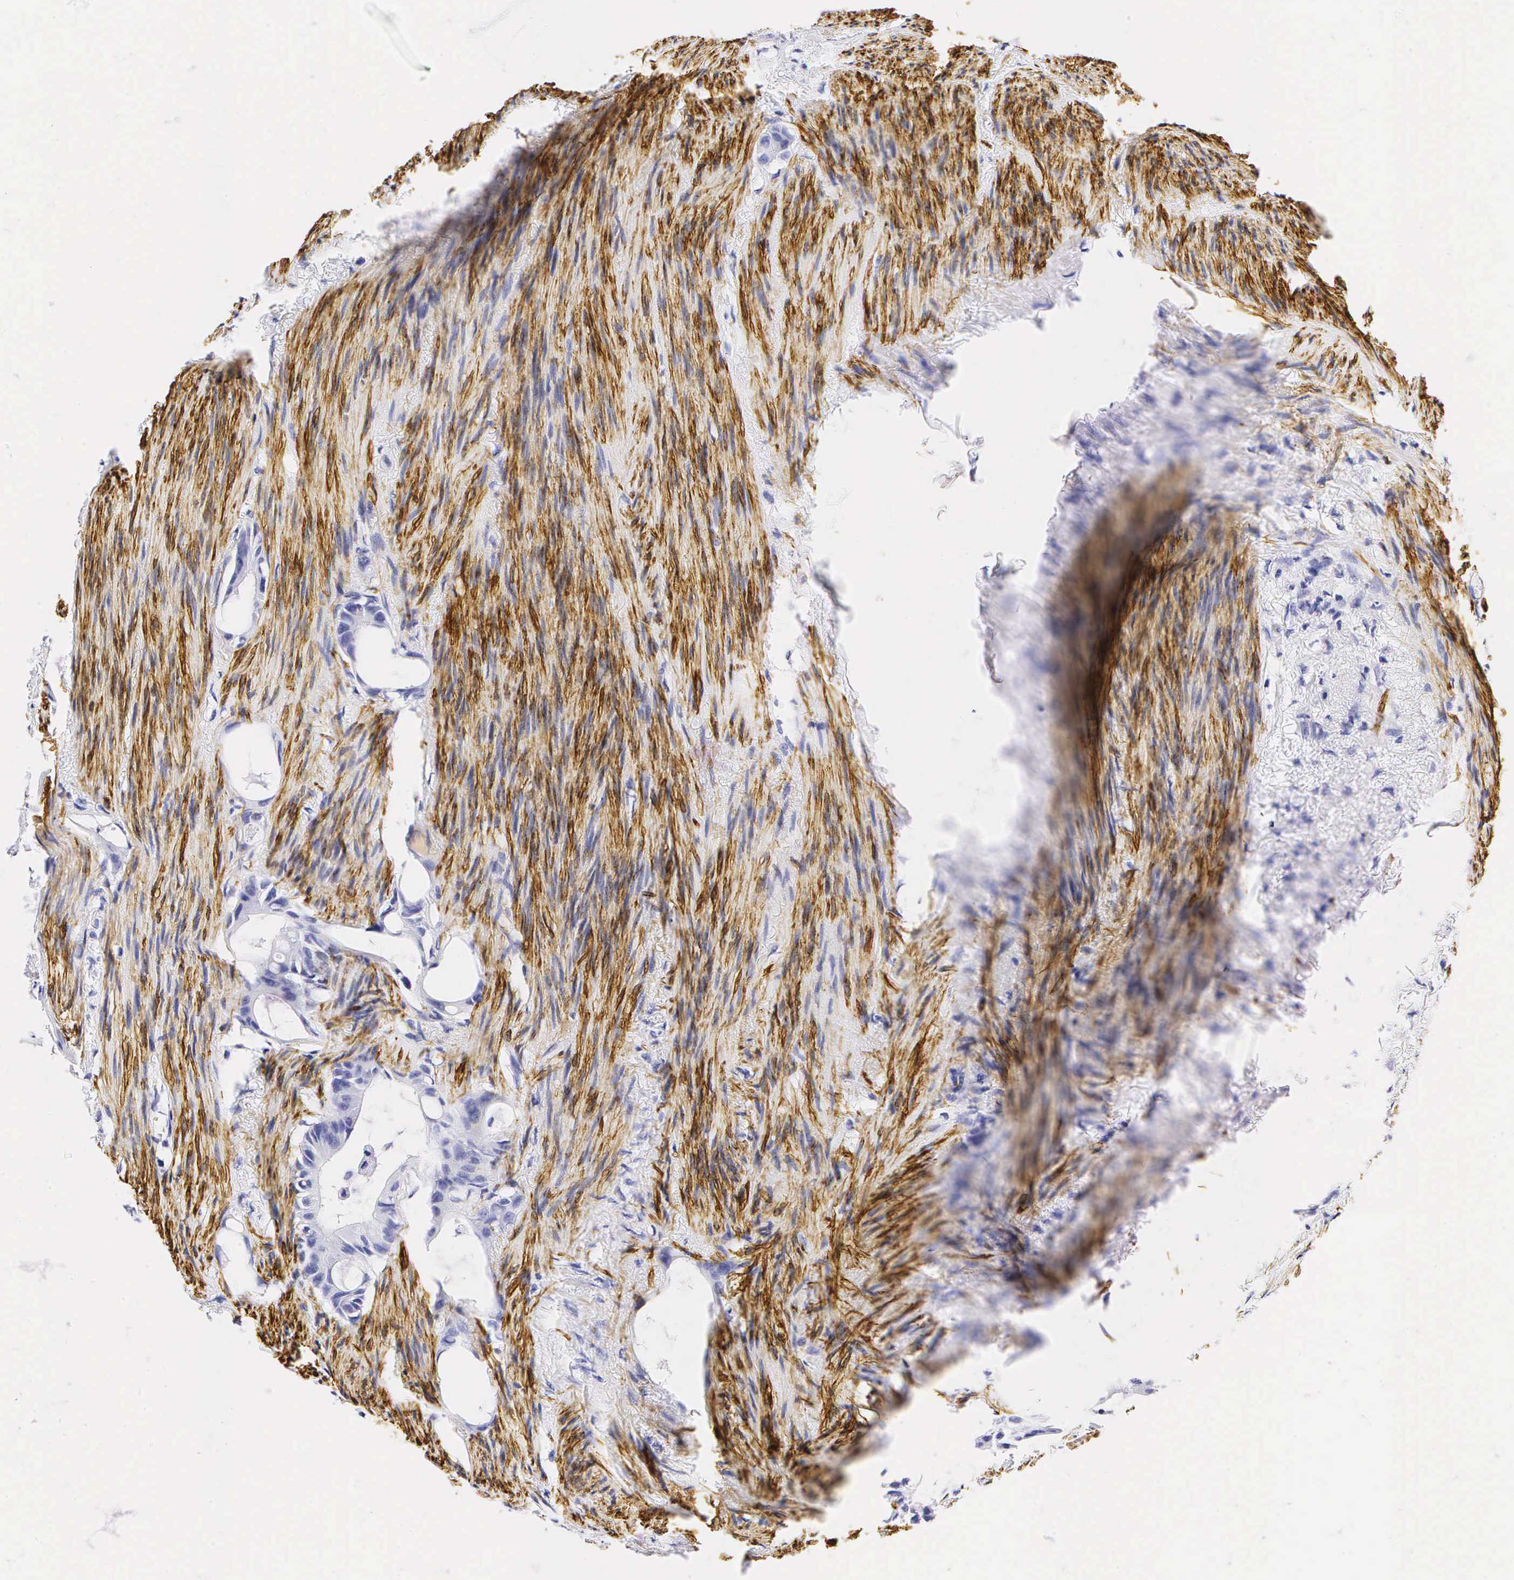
{"staining": {"intensity": "negative", "quantity": "none", "location": "none"}, "tissue": "colorectal cancer", "cell_type": "Tumor cells", "image_type": "cancer", "snomed": [{"axis": "morphology", "description": "Adenocarcinoma, NOS"}, {"axis": "topography", "description": "Colon"}], "caption": "Tumor cells are negative for brown protein staining in colorectal cancer. Nuclei are stained in blue.", "gene": "CALD1", "patient": {"sex": "male", "age": 70}}